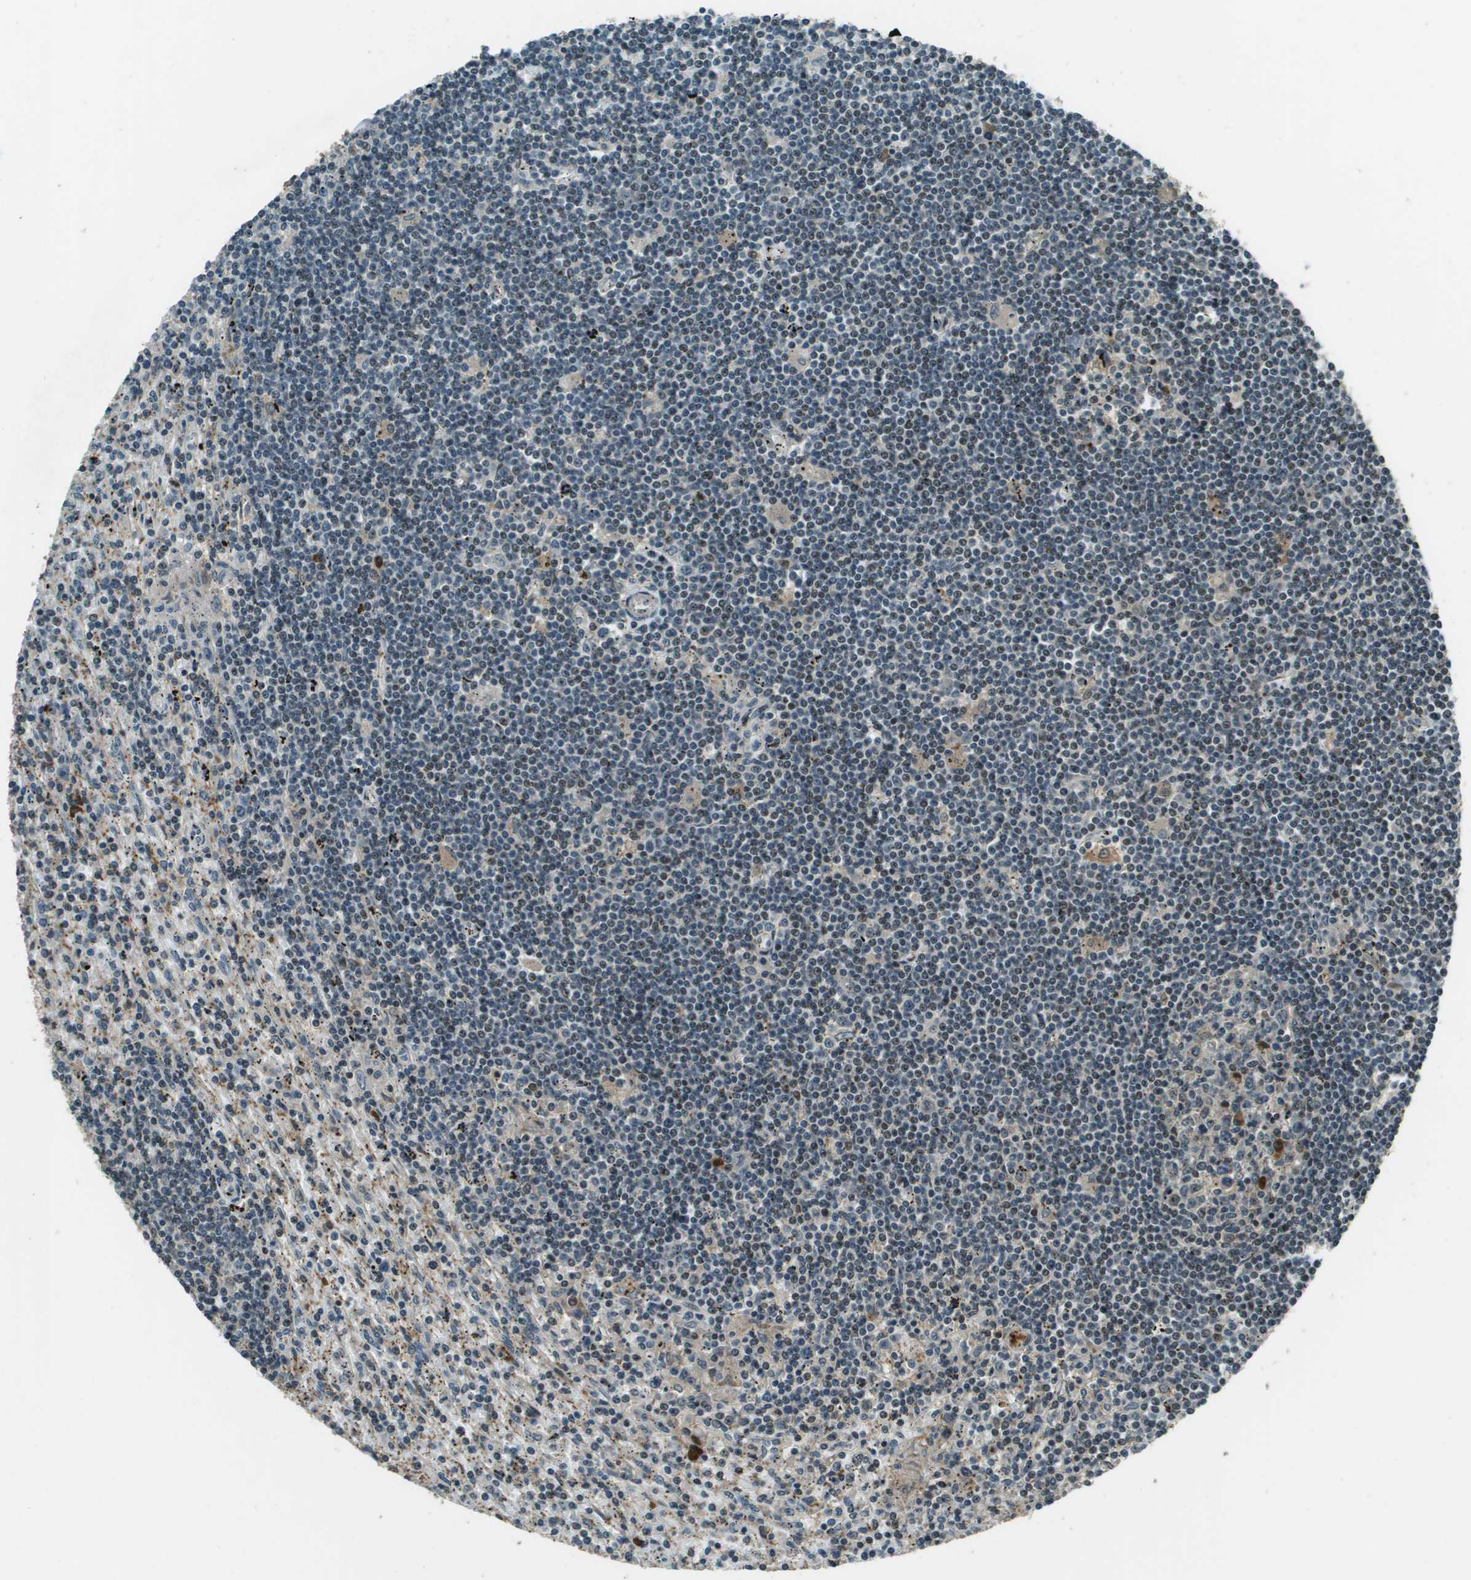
{"staining": {"intensity": "negative", "quantity": "none", "location": "none"}, "tissue": "lymphoma", "cell_type": "Tumor cells", "image_type": "cancer", "snomed": [{"axis": "morphology", "description": "Malignant lymphoma, non-Hodgkin's type, Low grade"}, {"axis": "topography", "description": "Spleen"}], "caption": "IHC of lymphoma shows no positivity in tumor cells.", "gene": "SDC3", "patient": {"sex": "male", "age": 76}}